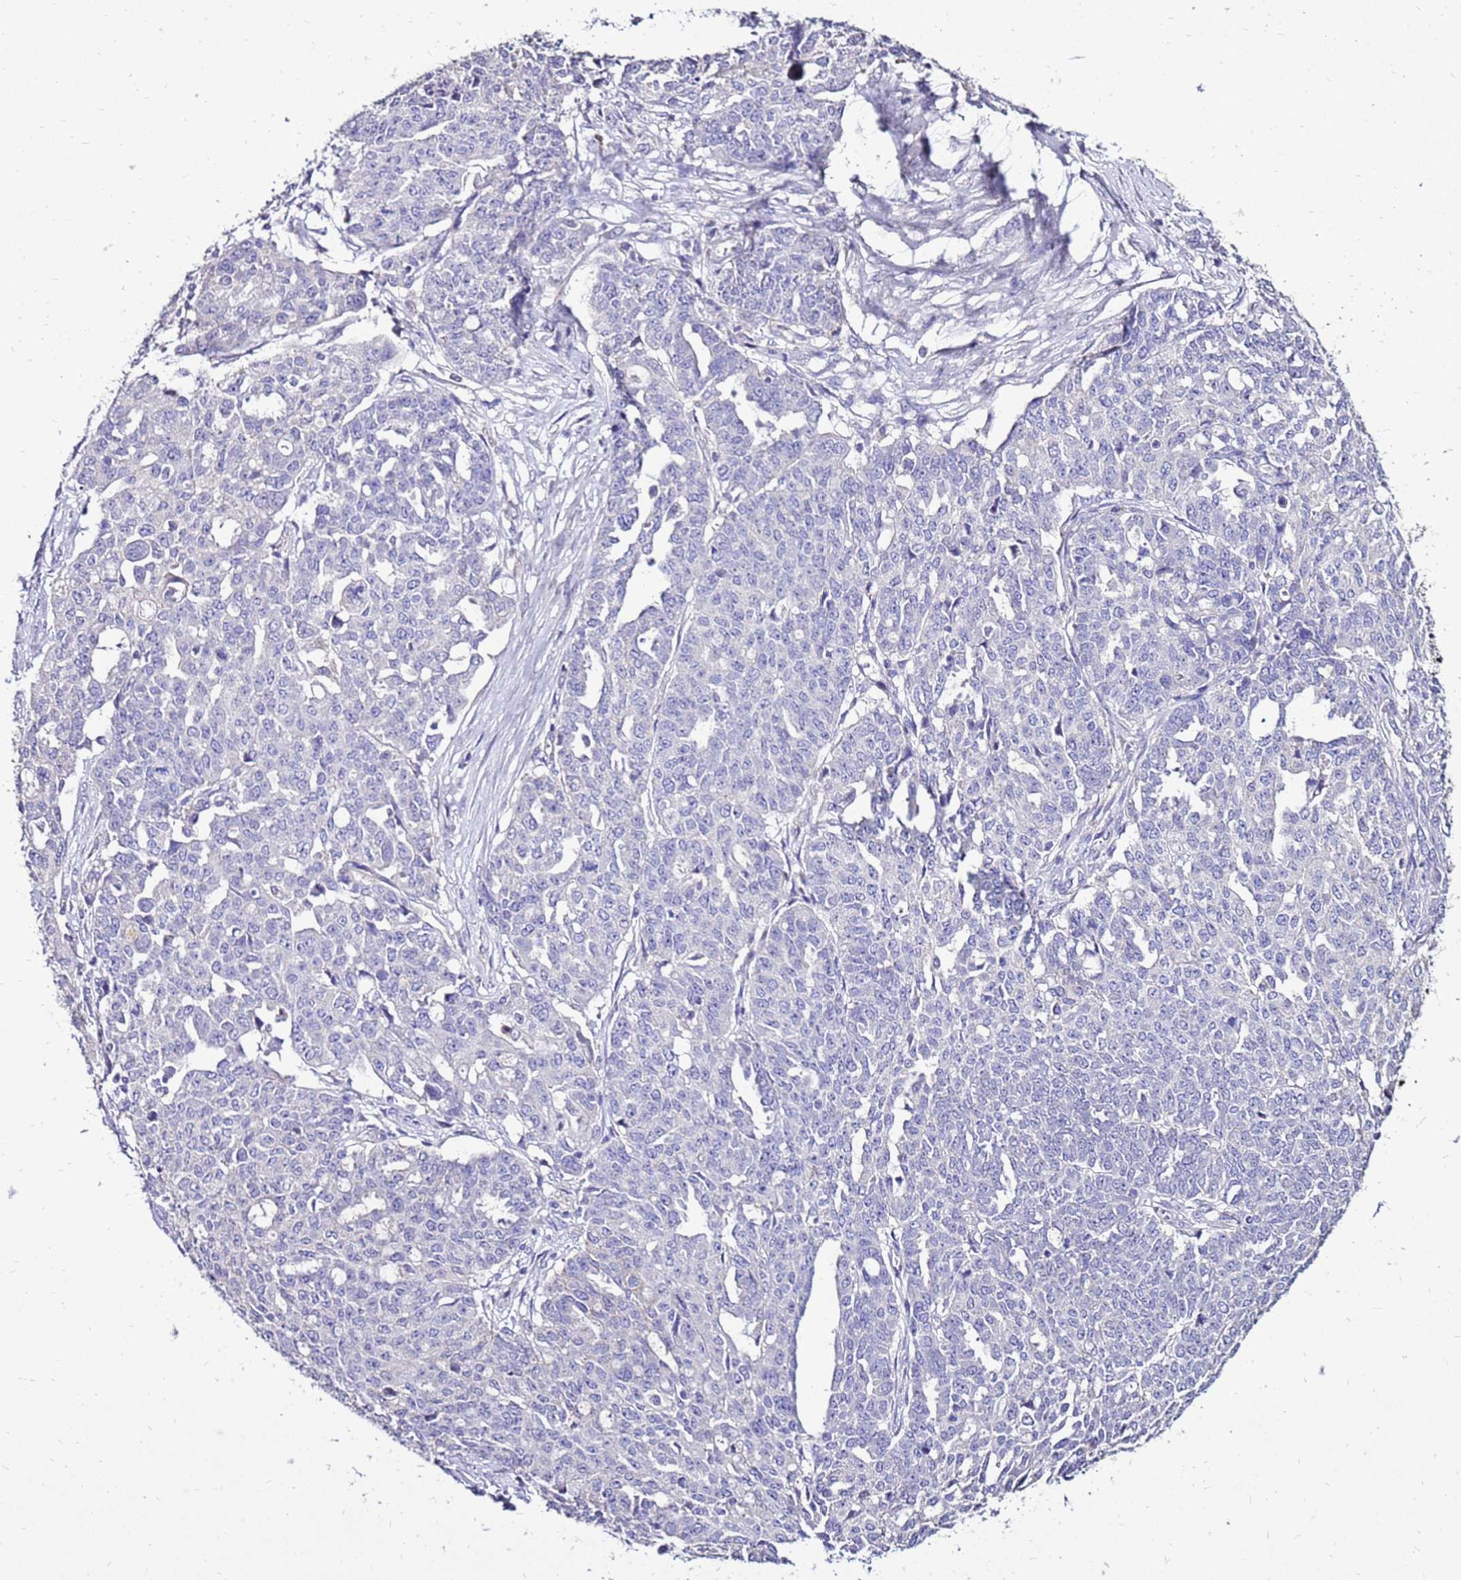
{"staining": {"intensity": "negative", "quantity": "none", "location": "none"}, "tissue": "ovarian cancer", "cell_type": "Tumor cells", "image_type": "cancer", "snomed": [{"axis": "morphology", "description": "Cystadenocarcinoma, serous, NOS"}, {"axis": "topography", "description": "Soft tissue"}, {"axis": "topography", "description": "Ovary"}], "caption": "Tumor cells show no significant protein expression in ovarian cancer.", "gene": "TMEM106C", "patient": {"sex": "female", "age": 57}}